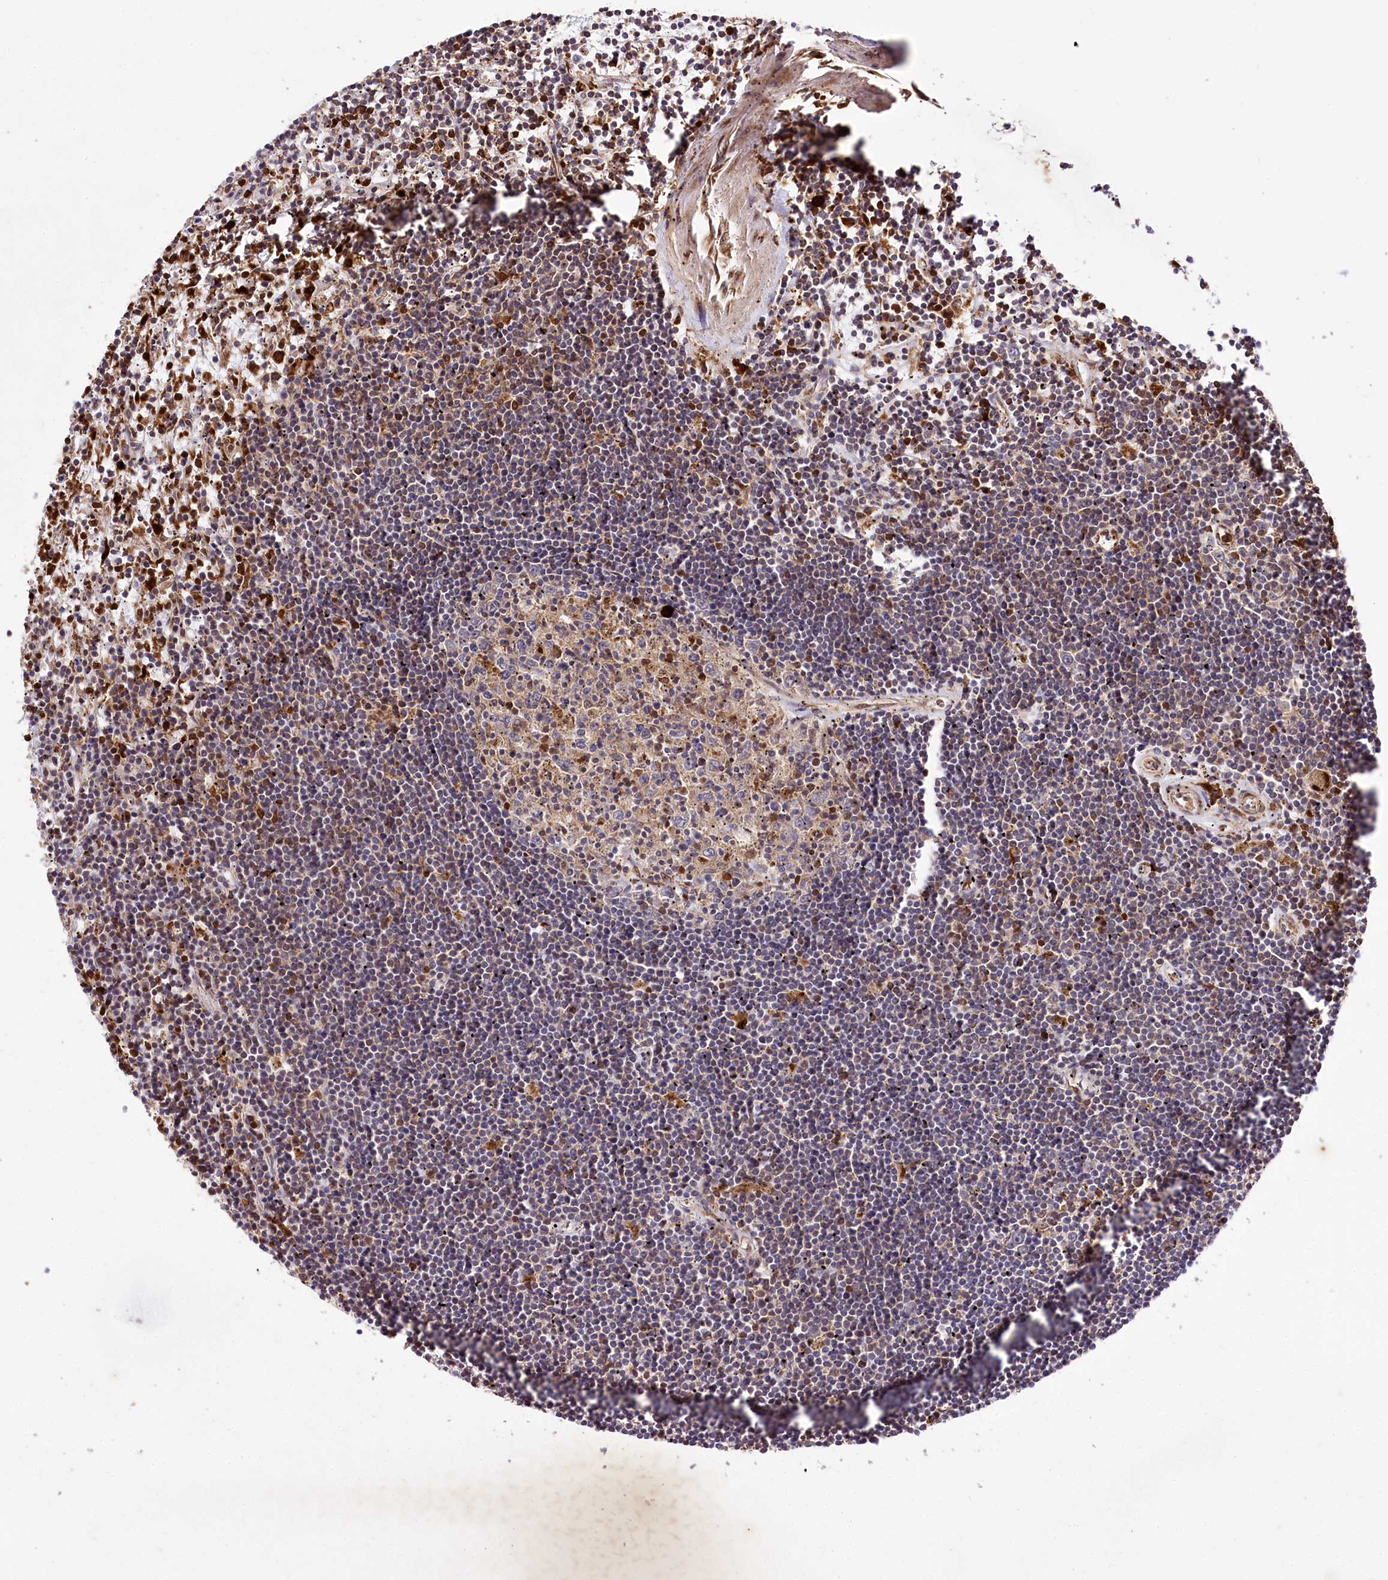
{"staining": {"intensity": "moderate", "quantity": "<25%", "location": "nuclear"}, "tissue": "lymphoma", "cell_type": "Tumor cells", "image_type": "cancer", "snomed": [{"axis": "morphology", "description": "Malignant lymphoma, non-Hodgkin's type, Low grade"}, {"axis": "topography", "description": "Spleen"}], "caption": "An image of human lymphoma stained for a protein reveals moderate nuclear brown staining in tumor cells.", "gene": "FIGN", "patient": {"sex": "male", "age": 76}}